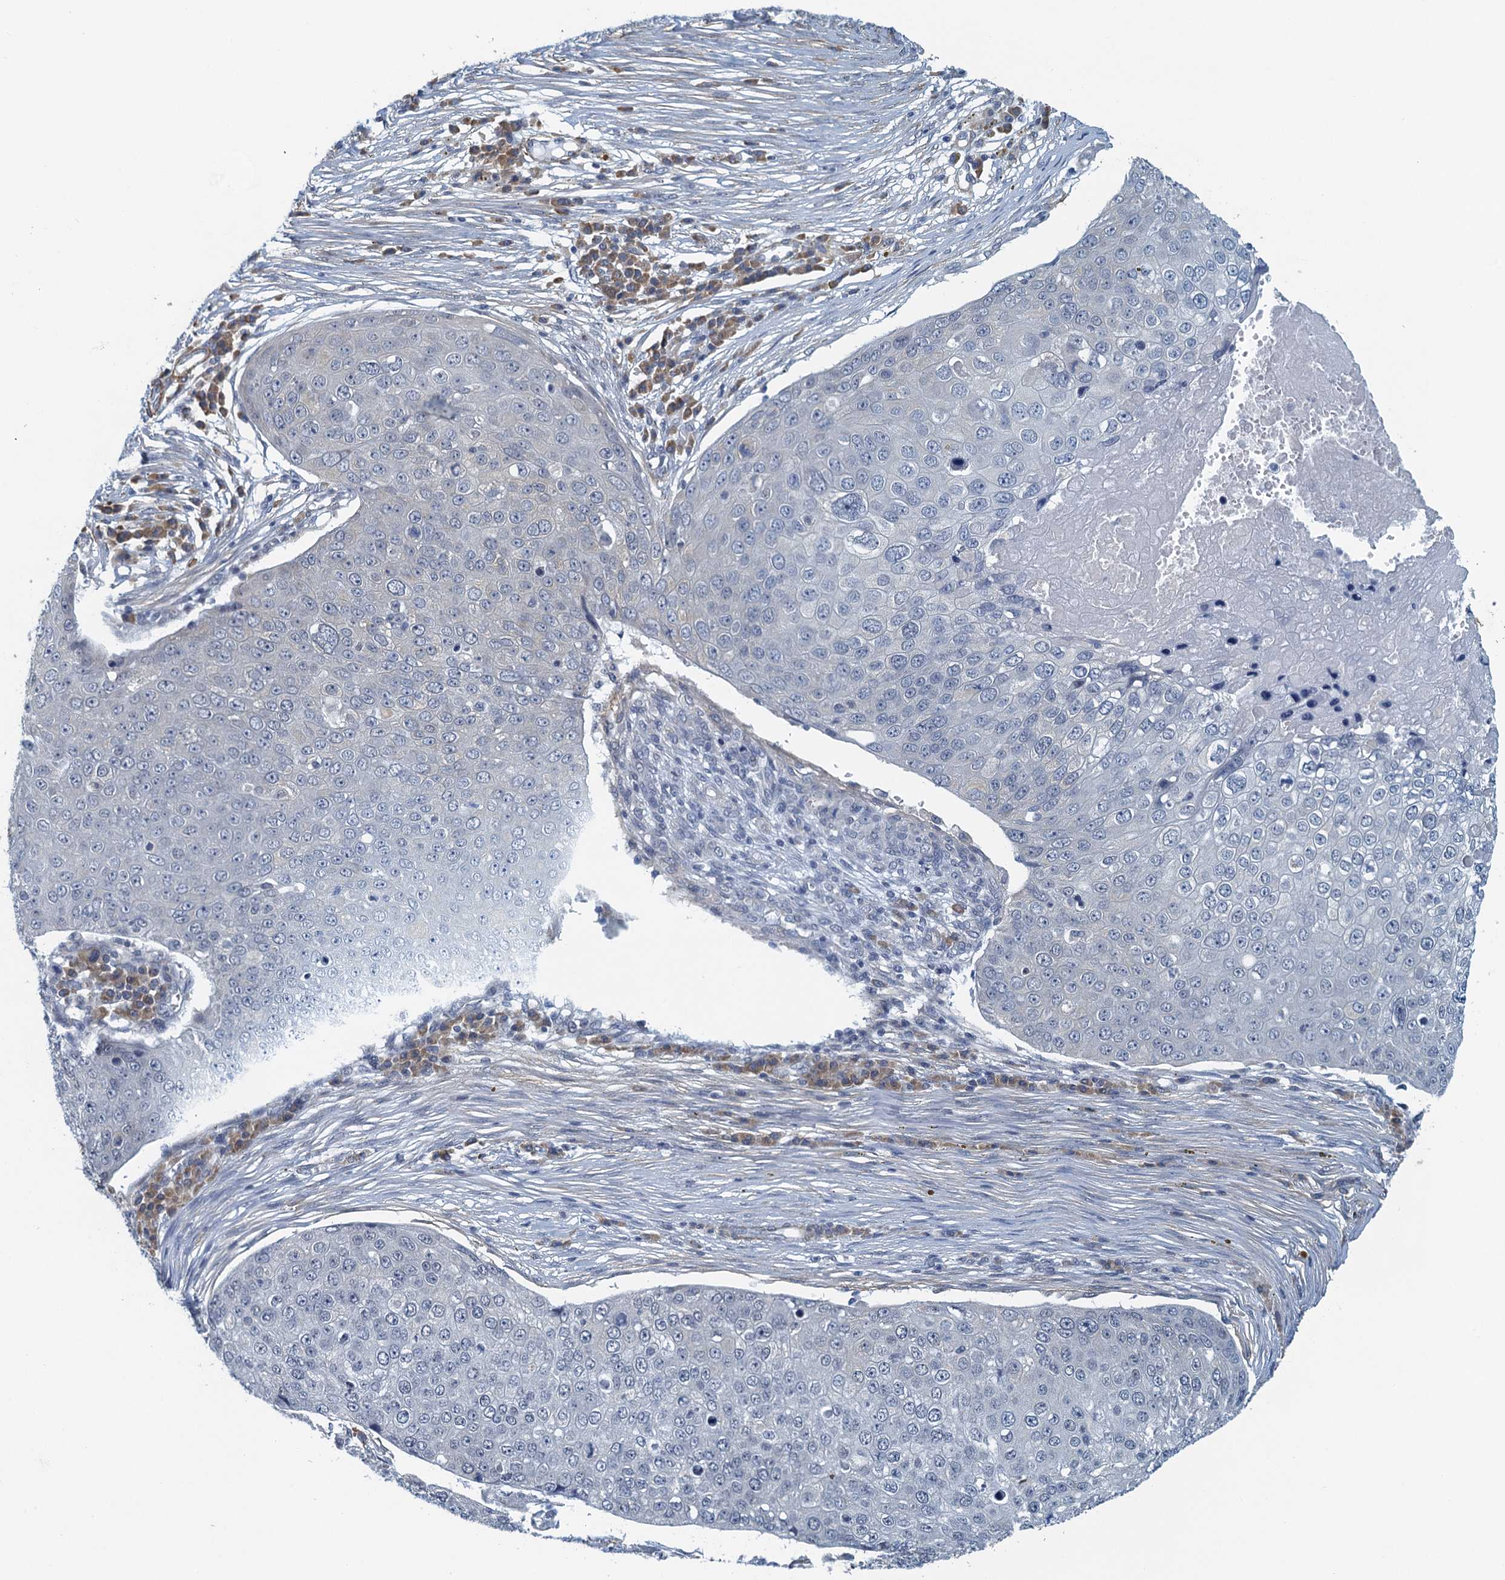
{"staining": {"intensity": "negative", "quantity": "none", "location": "none"}, "tissue": "skin cancer", "cell_type": "Tumor cells", "image_type": "cancer", "snomed": [{"axis": "morphology", "description": "Squamous cell carcinoma, NOS"}, {"axis": "topography", "description": "Skin"}], "caption": "An immunohistochemistry image of skin cancer (squamous cell carcinoma) is shown. There is no staining in tumor cells of skin cancer (squamous cell carcinoma).", "gene": "ALG2", "patient": {"sex": "male", "age": 71}}